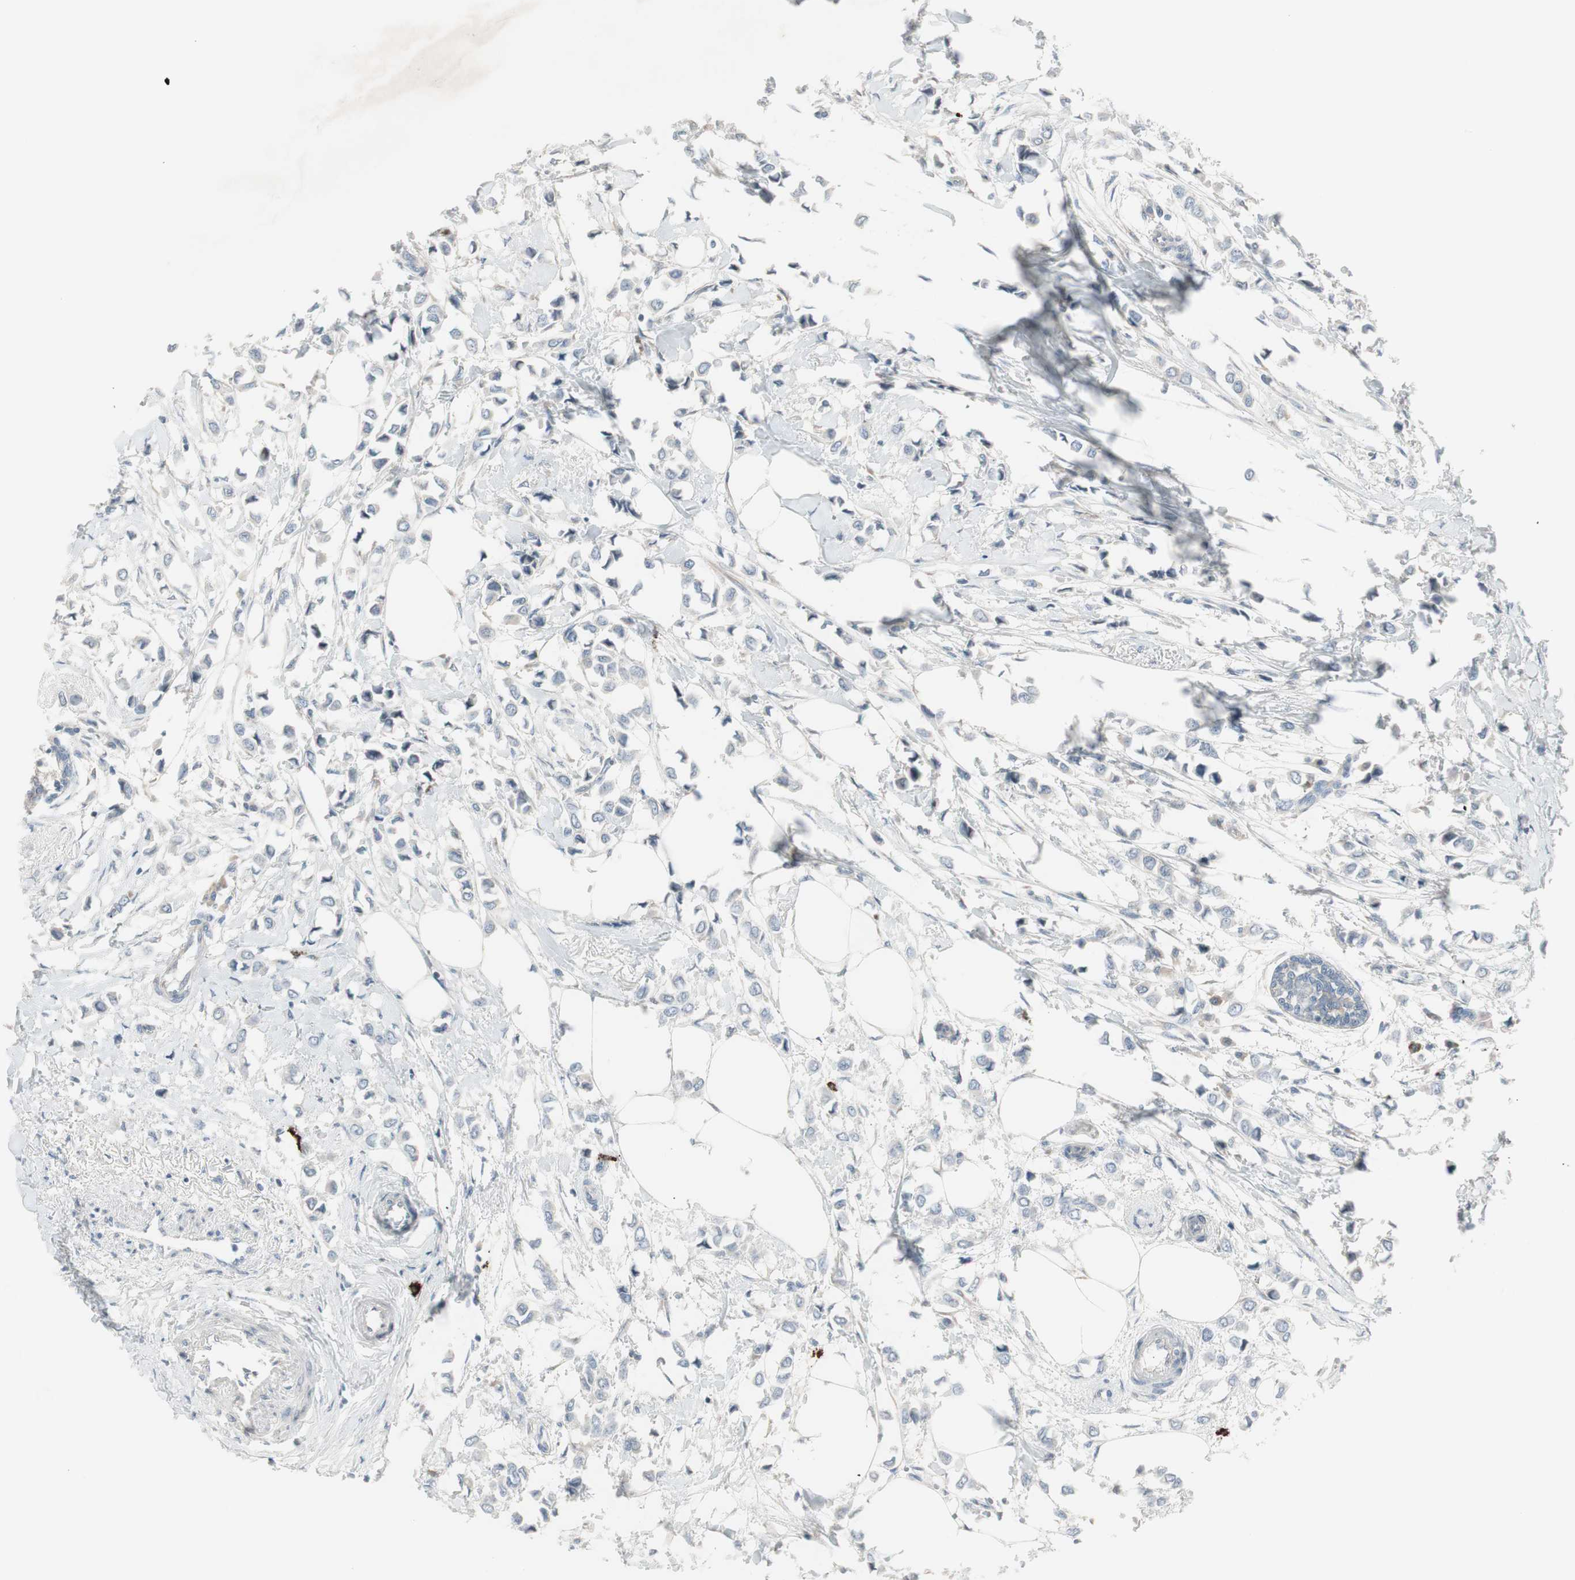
{"staining": {"intensity": "negative", "quantity": "none", "location": "none"}, "tissue": "breast cancer", "cell_type": "Tumor cells", "image_type": "cancer", "snomed": [{"axis": "morphology", "description": "Lobular carcinoma"}, {"axis": "topography", "description": "Breast"}], "caption": "IHC image of neoplastic tissue: breast cancer (lobular carcinoma) stained with DAB demonstrates no significant protein positivity in tumor cells.", "gene": "MAPRE3", "patient": {"sex": "female", "age": 51}}